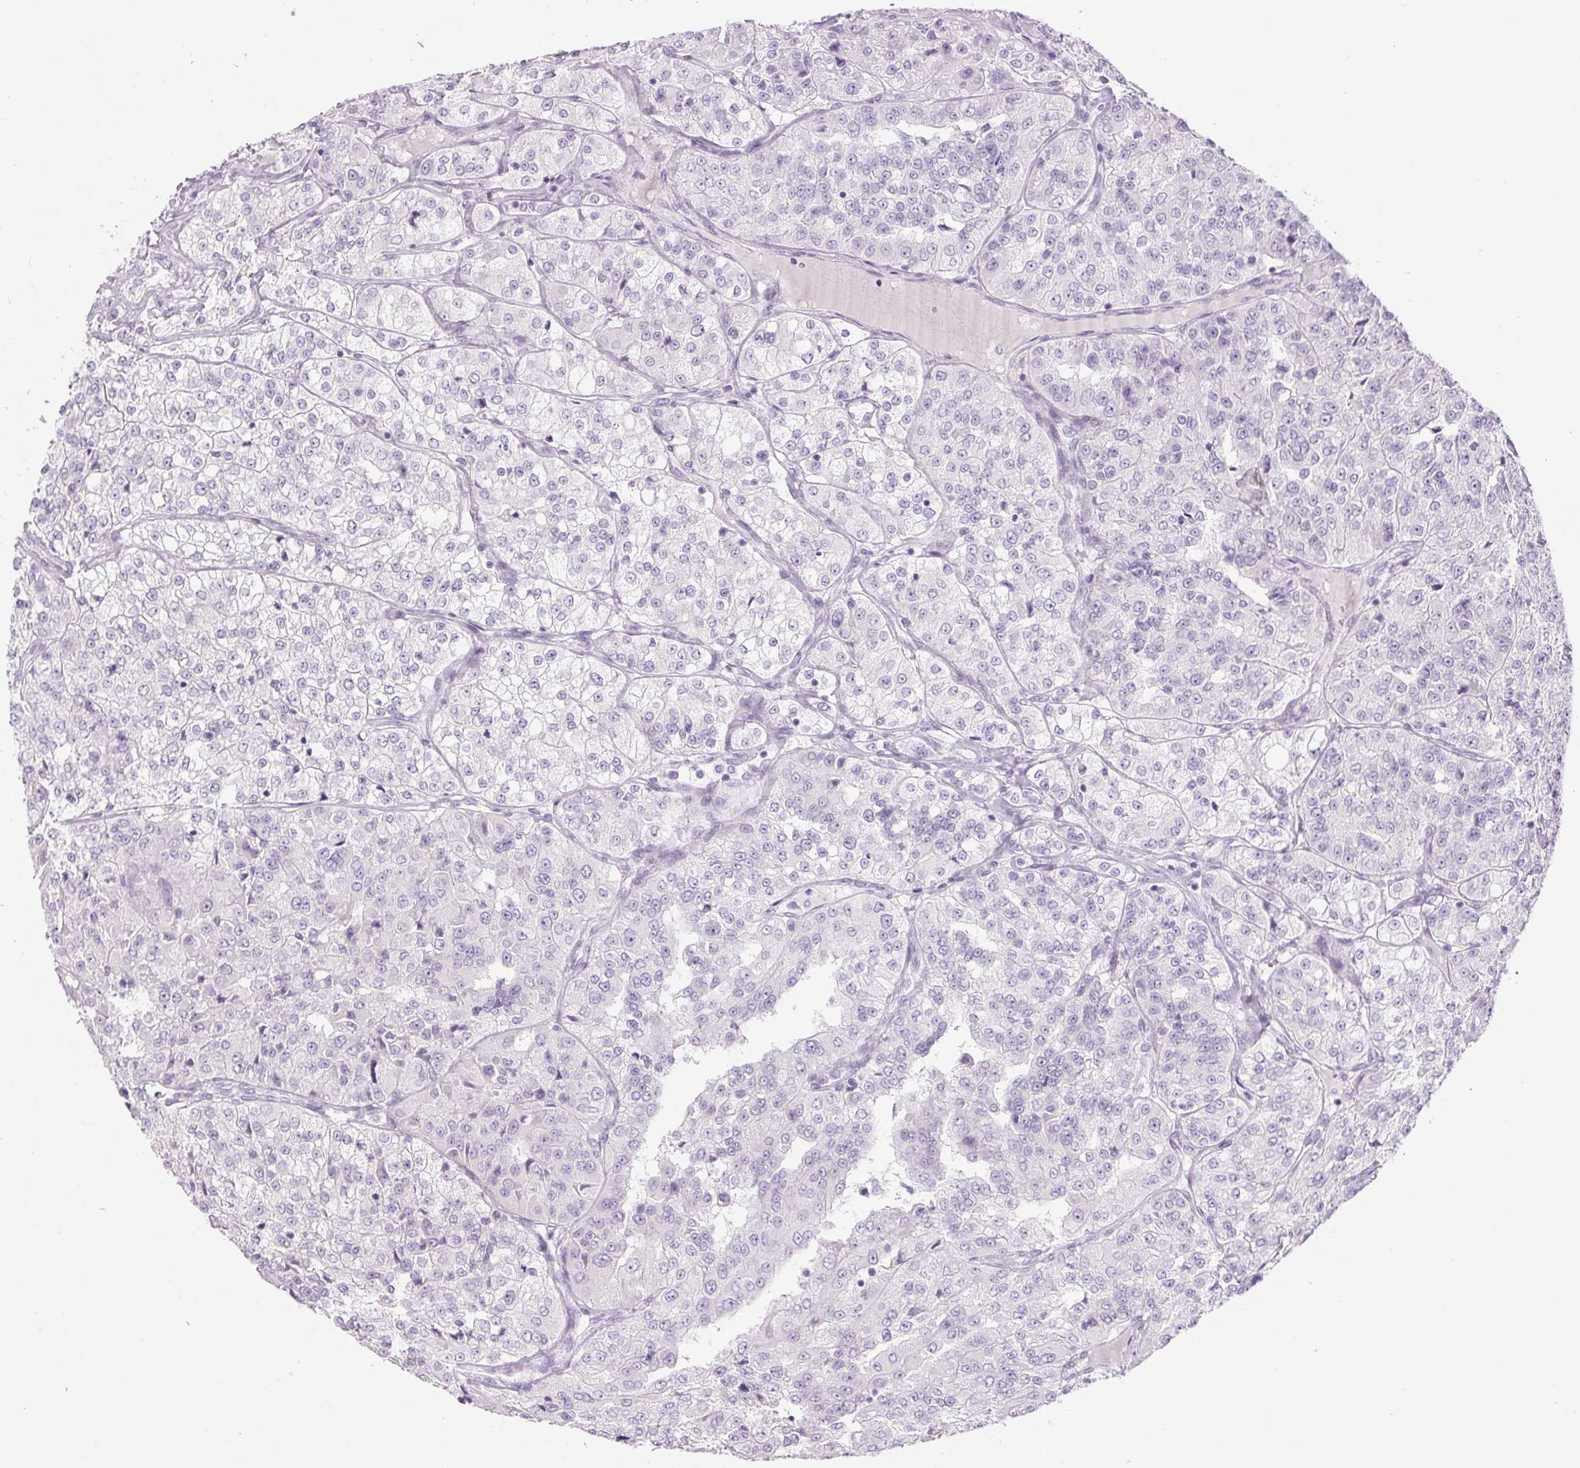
{"staining": {"intensity": "negative", "quantity": "none", "location": "none"}, "tissue": "renal cancer", "cell_type": "Tumor cells", "image_type": "cancer", "snomed": [{"axis": "morphology", "description": "Adenocarcinoma, NOS"}, {"axis": "topography", "description": "Kidney"}], "caption": "The immunohistochemistry photomicrograph has no significant positivity in tumor cells of renal cancer tissue. (Immunohistochemistry, brightfield microscopy, high magnification).", "gene": "SIX1", "patient": {"sex": "female", "age": 63}}